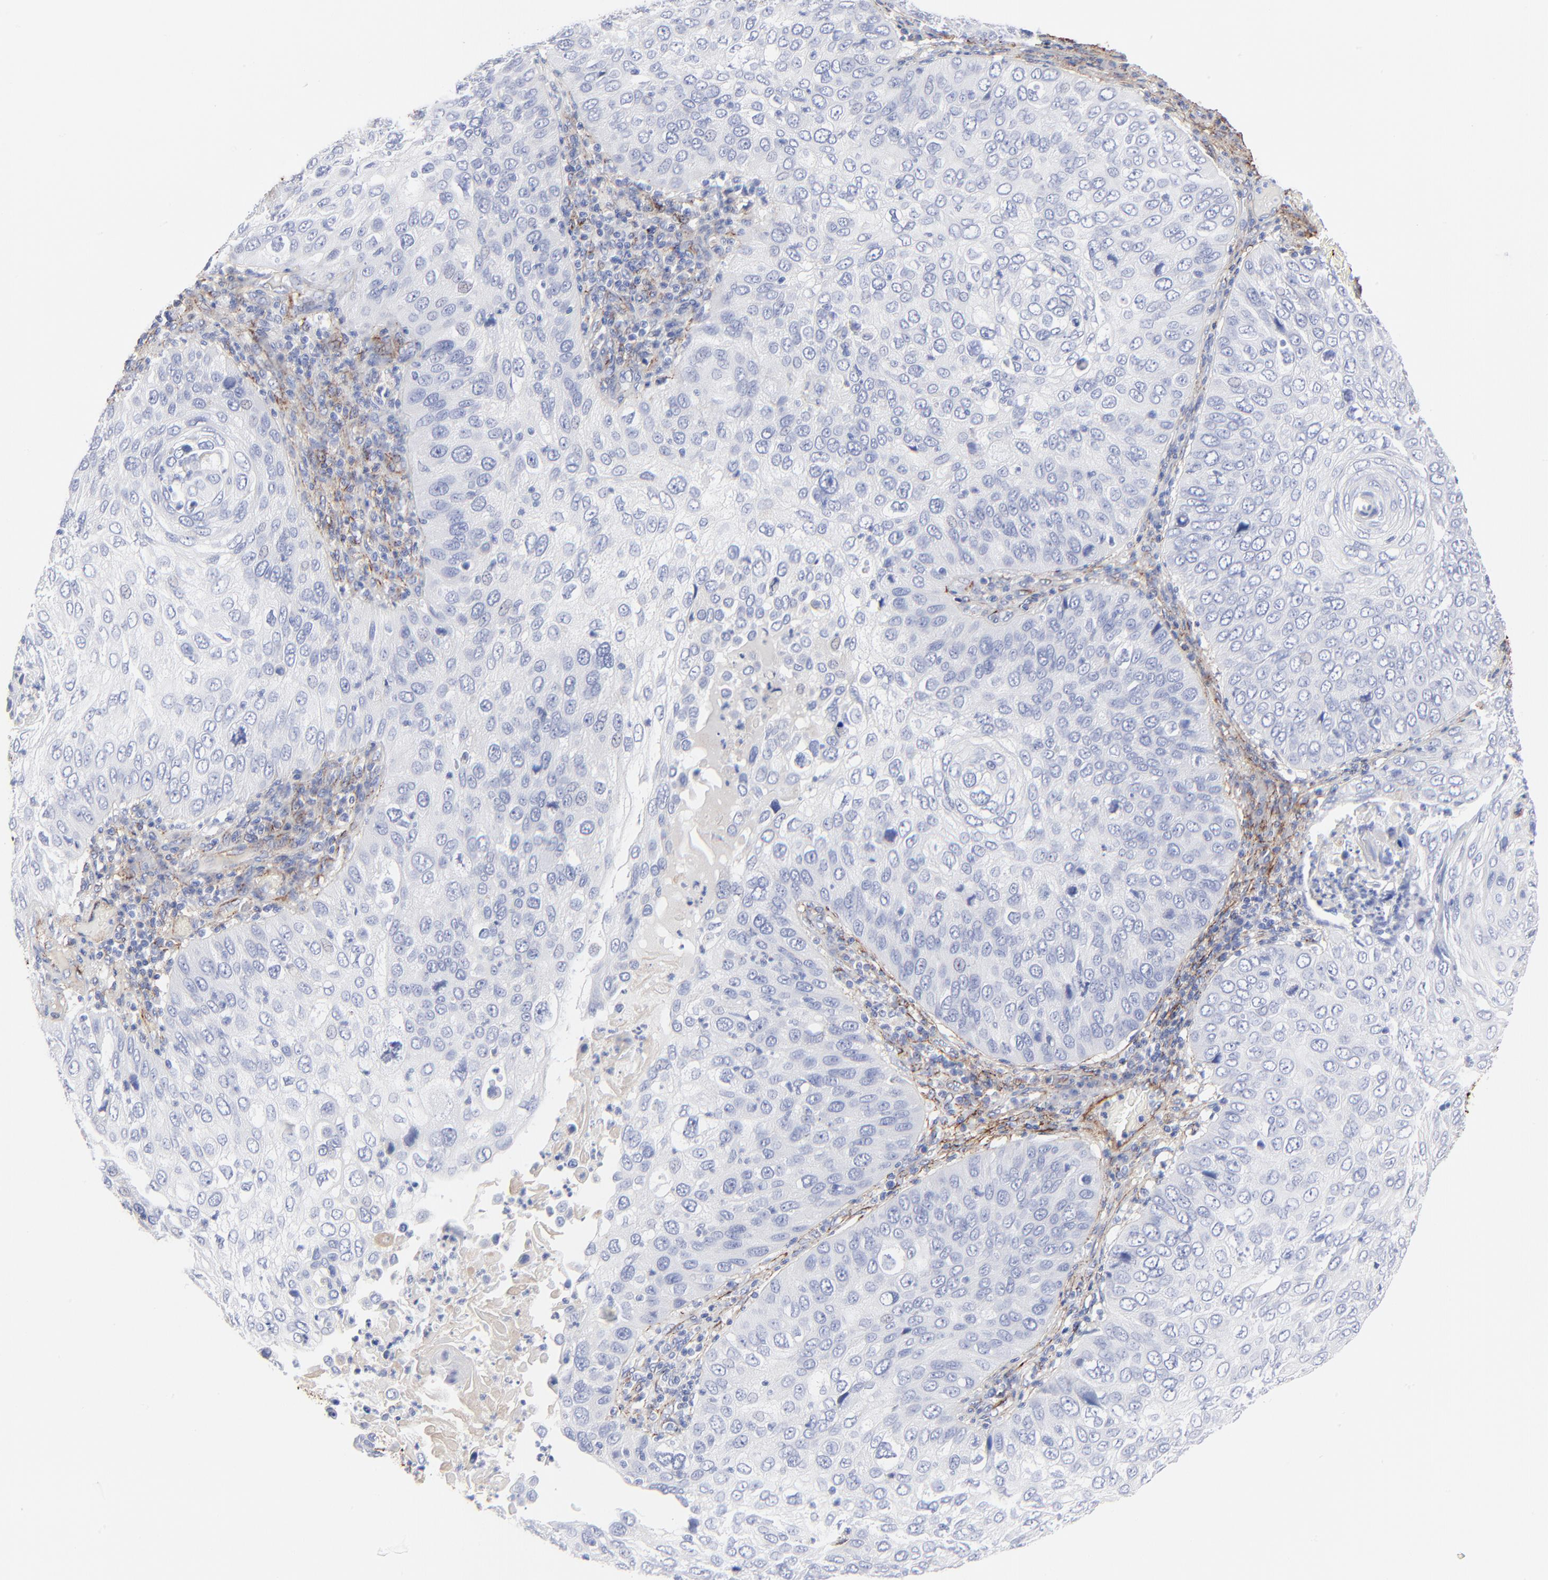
{"staining": {"intensity": "negative", "quantity": "none", "location": "none"}, "tissue": "skin cancer", "cell_type": "Tumor cells", "image_type": "cancer", "snomed": [{"axis": "morphology", "description": "Squamous cell carcinoma, NOS"}, {"axis": "topography", "description": "Skin"}], "caption": "Histopathology image shows no significant protein staining in tumor cells of skin squamous cell carcinoma.", "gene": "FBLN2", "patient": {"sex": "male", "age": 87}}